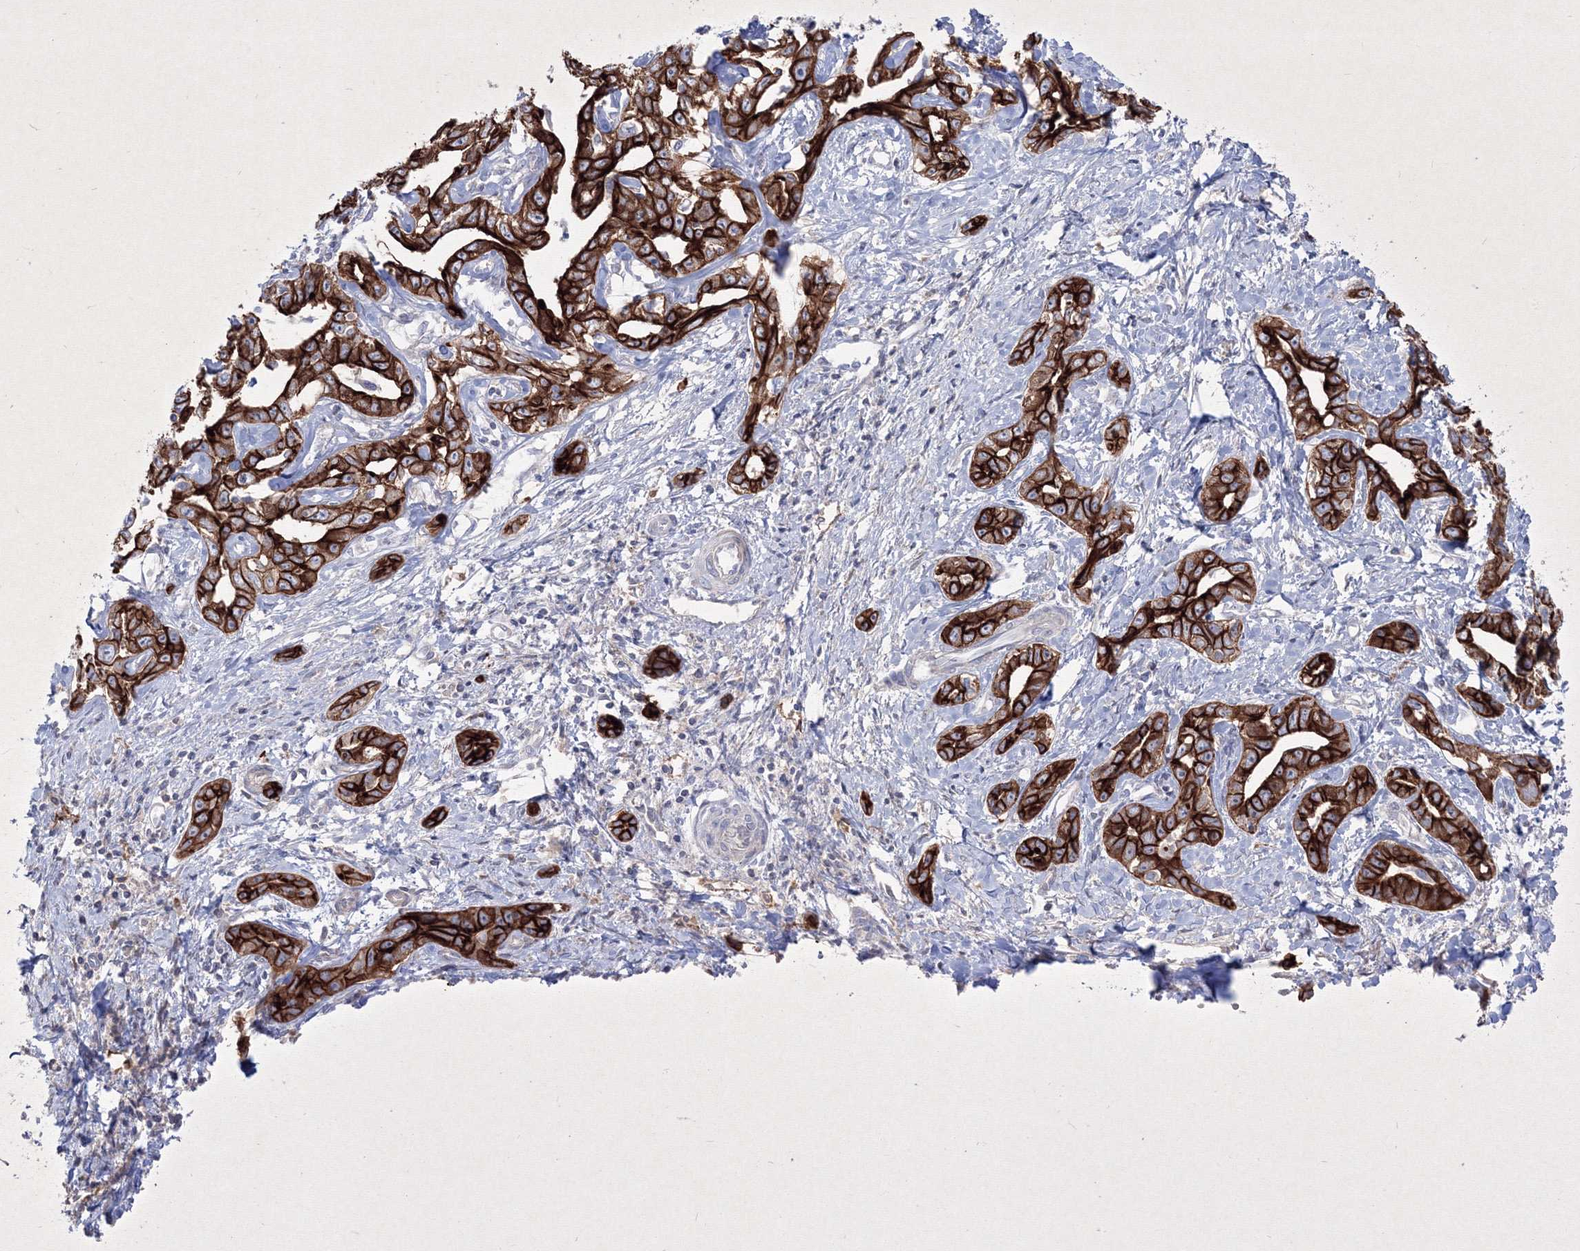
{"staining": {"intensity": "strong", "quantity": ">75%", "location": "cytoplasmic/membranous"}, "tissue": "liver cancer", "cell_type": "Tumor cells", "image_type": "cancer", "snomed": [{"axis": "morphology", "description": "Cholangiocarcinoma"}, {"axis": "topography", "description": "Liver"}], "caption": "Immunohistochemistry (IHC) (DAB) staining of human liver cholangiocarcinoma shows strong cytoplasmic/membranous protein staining in approximately >75% of tumor cells. (Stains: DAB (3,3'-diaminobenzidine) in brown, nuclei in blue, Microscopy: brightfield microscopy at high magnification).", "gene": "TMEM139", "patient": {"sex": "male", "age": 59}}